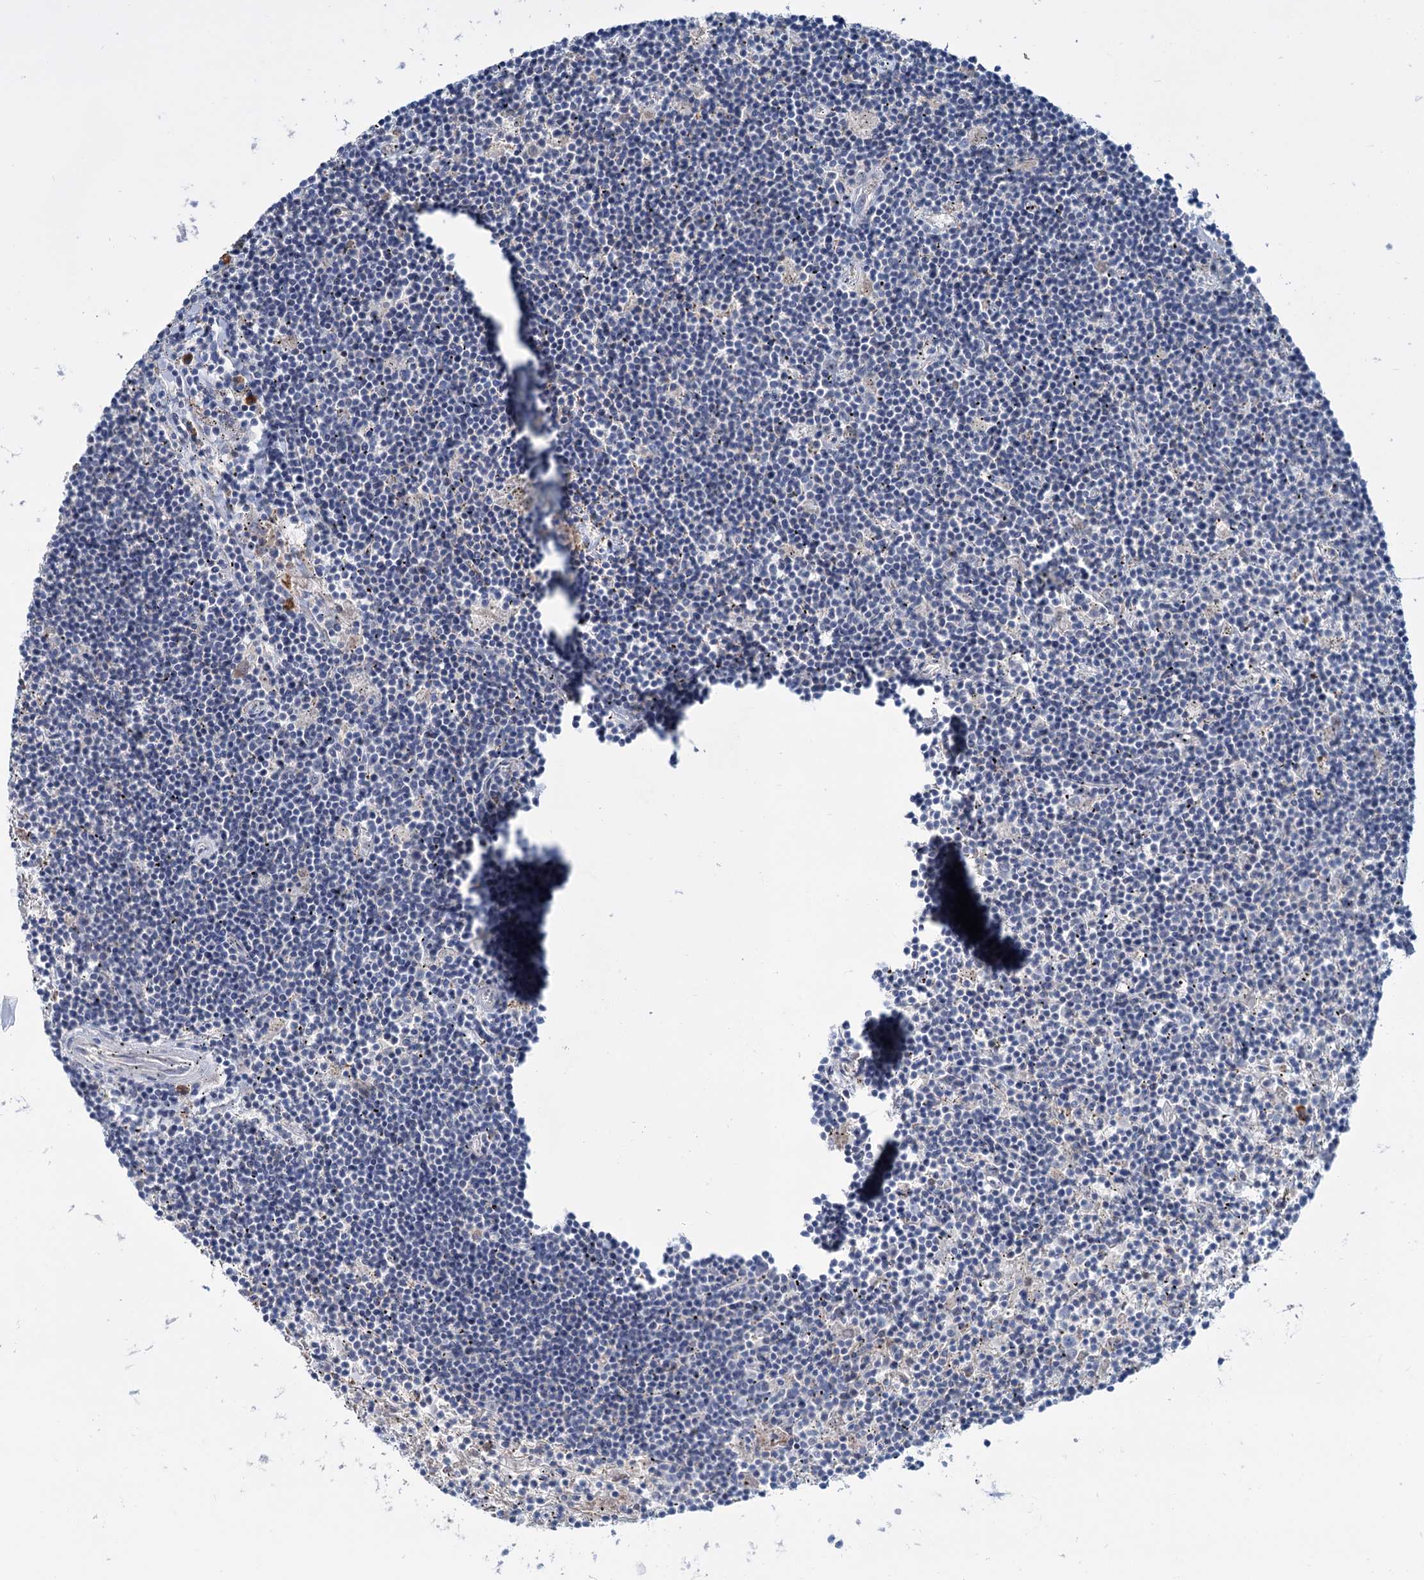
{"staining": {"intensity": "negative", "quantity": "none", "location": "none"}, "tissue": "lymphoma", "cell_type": "Tumor cells", "image_type": "cancer", "snomed": [{"axis": "morphology", "description": "Malignant lymphoma, non-Hodgkin's type, Low grade"}, {"axis": "topography", "description": "Spleen"}], "caption": "Immunohistochemistry of human lymphoma reveals no expression in tumor cells. (DAB immunohistochemistry (IHC) with hematoxylin counter stain).", "gene": "LPIN1", "patient": {"sex": "male", "age": 76}}